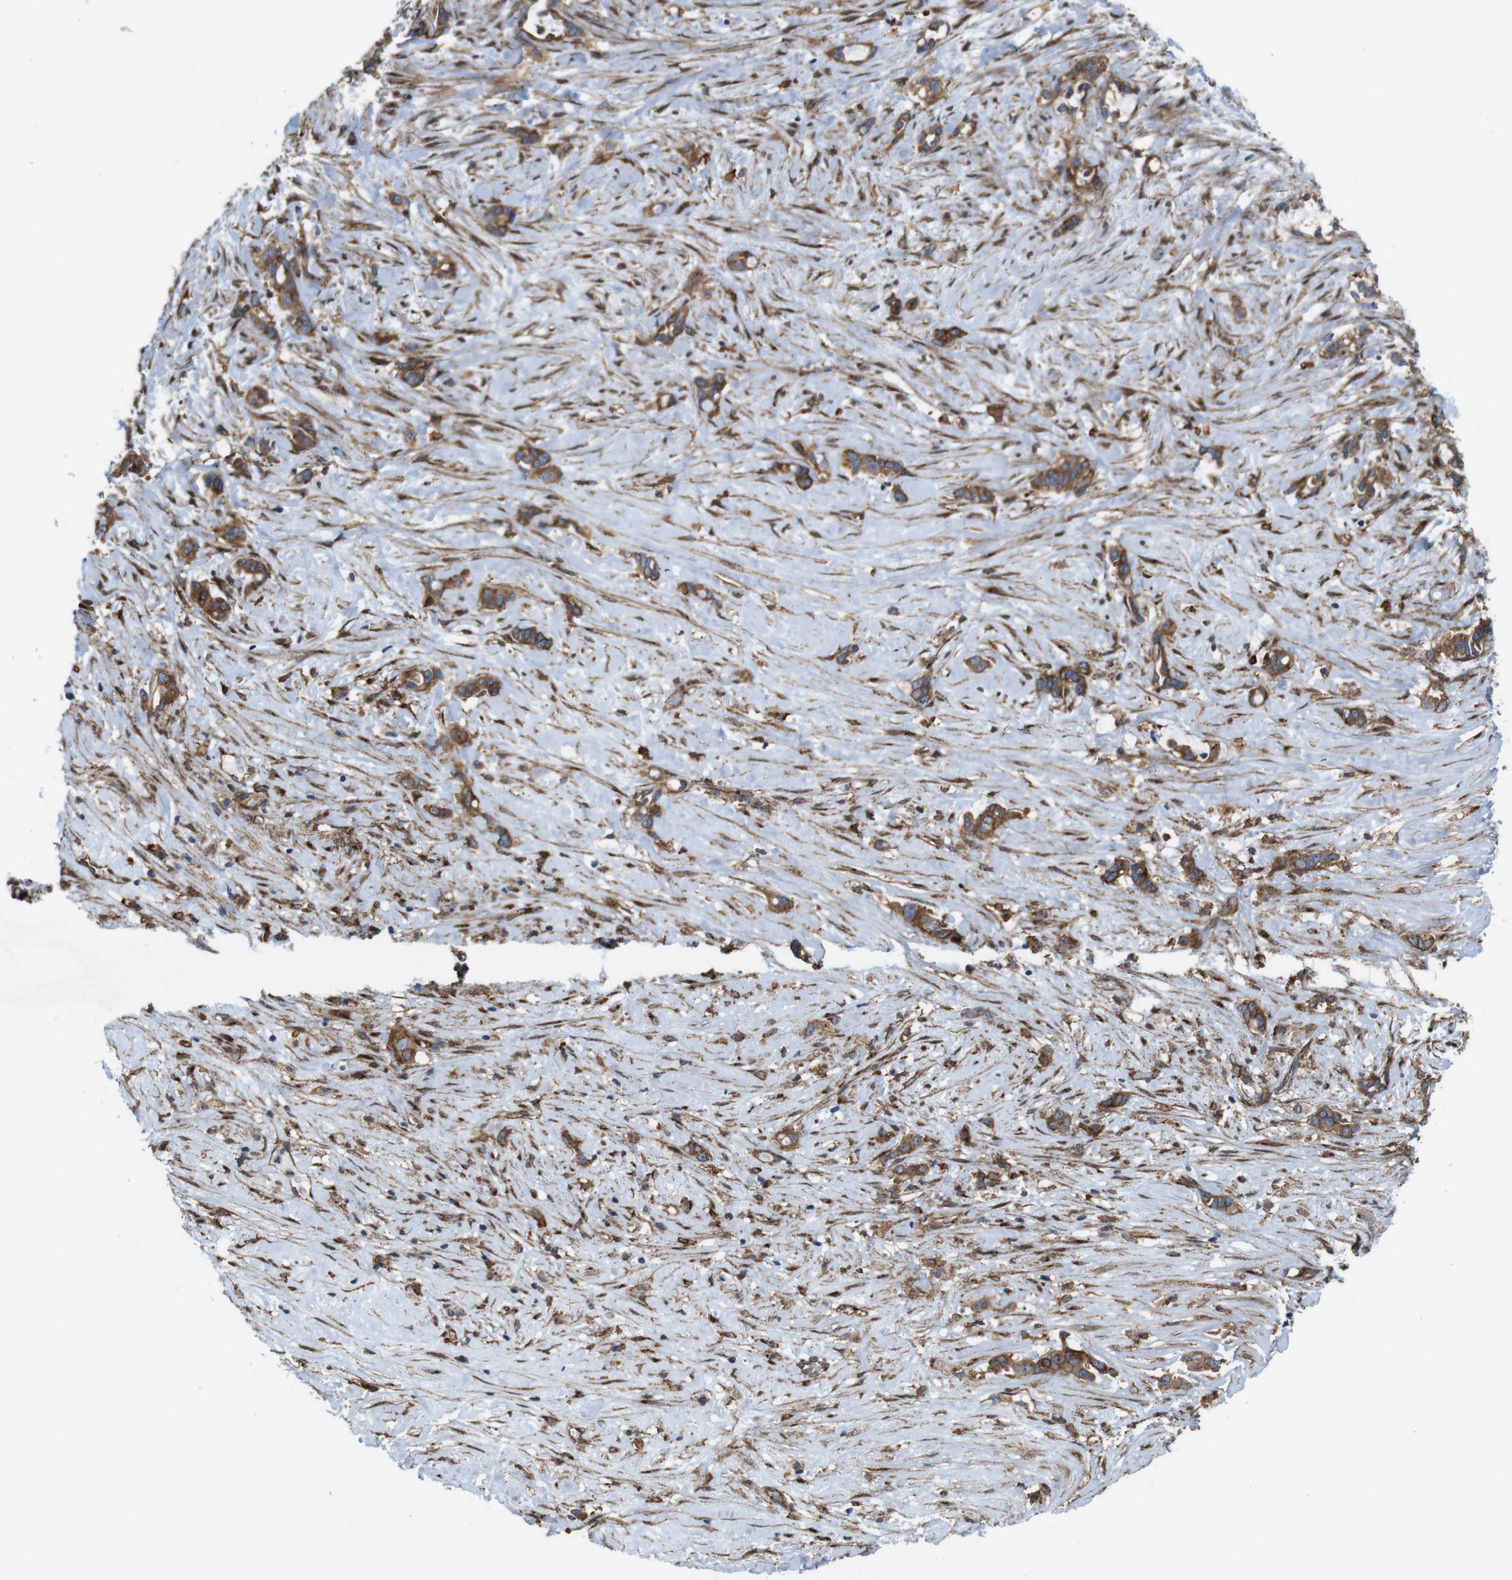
{"staining": {"intensity": "strong", "quantity": ">75%", "location": "cytoplasmic/membranous"}, "tissue": "liver cancer", "cell_type": "Tumor cells", "image_type": "cancer", "snomed": [{"axis": "morphology", "description": "Cholangiocarcinoma"}, {"axis": "topography", "description": "Liver"}], "caption": "About >75% of tumor cells in human liver cancer show strong cytoplasmic/membranous protein staining as visualized by brown immunohistochemical staining.", "gene": "PTGER4", "patient": {"sex": "female", "age": 65}}